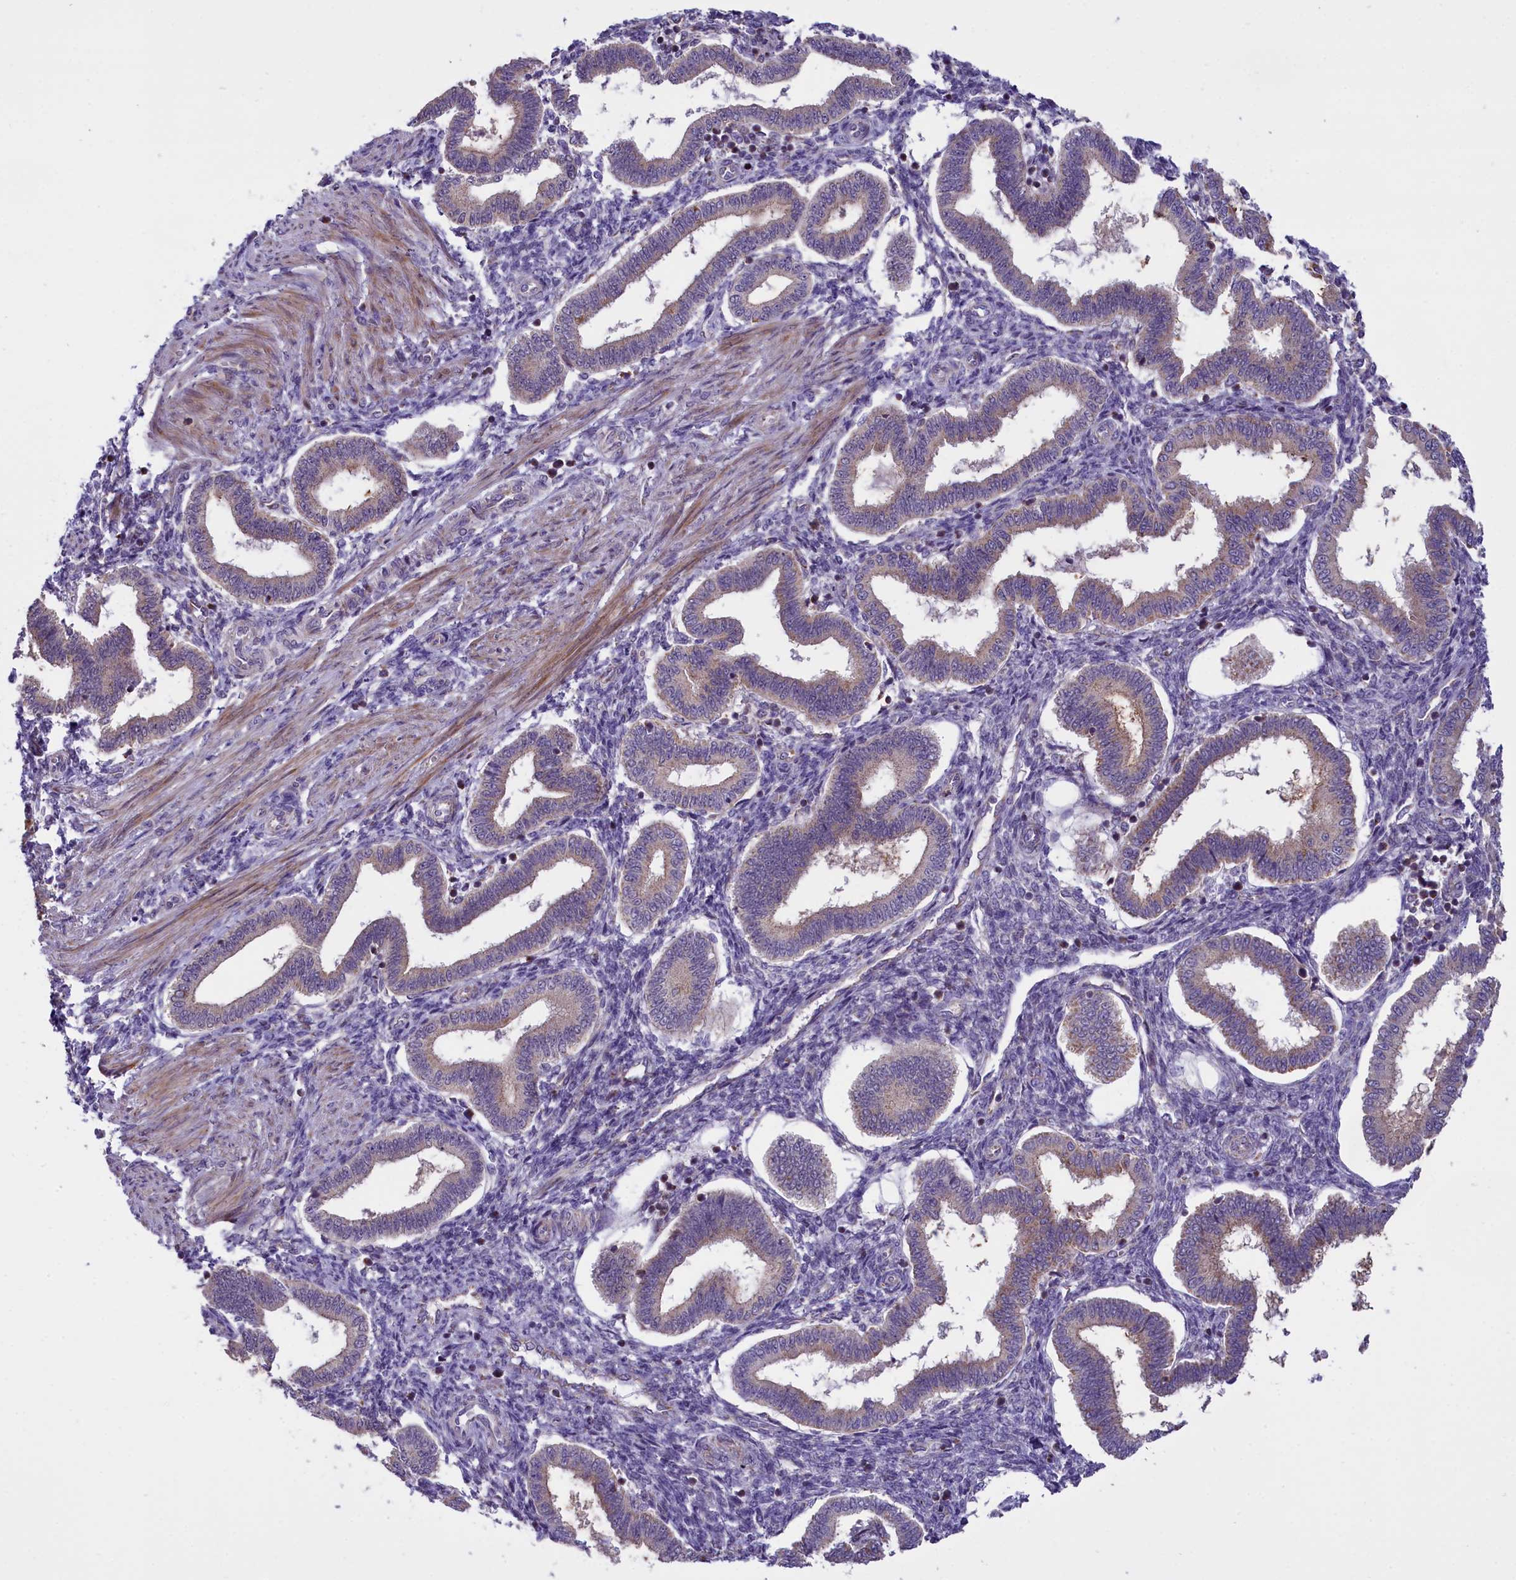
{"staining": {"intensity": "moderate", "quantity": "<25%", "location": "cytoplasmic/membranous"}, "tissue": "endometrium", "cell_type": "Cells in endometrial stroma", "image_type": "normal", "snomed": [{"axis": "morphology", "description": "Normal tissue, NOS"}, {"axis": "topography", "description": "Endometrium"}], "caption": "This photomicrograph shows IHC staining of unremarkable endometrium, with low moderate cytoplasmic/membranous positivity in approximately <25% of cells in endometrial stroma.", "gene": "GLRX5", "patient": {"sex": "female", "age": 24}}